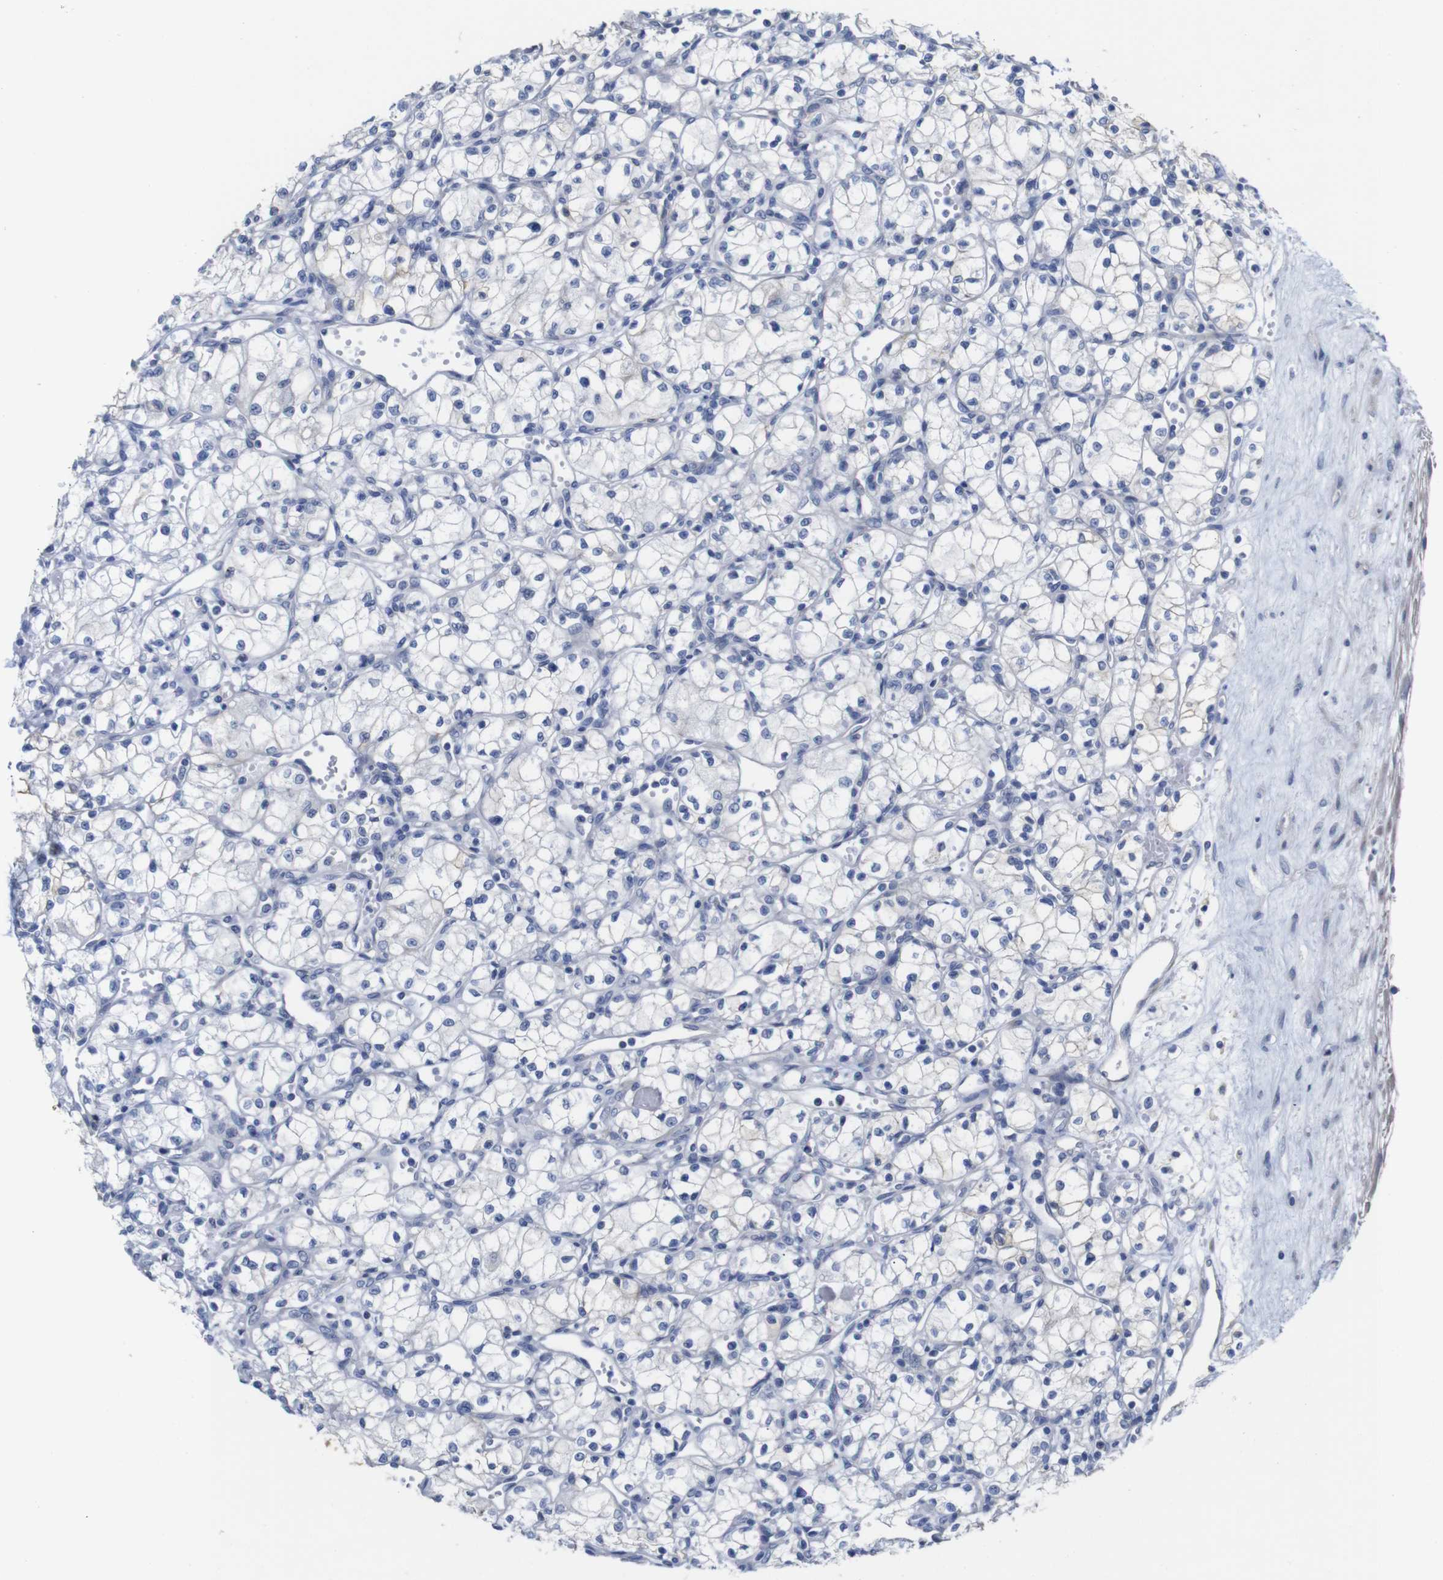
{"staining": {"intensity": "negative", "quantity": "none", "location": "none"}, "tissue": "renal cancer", "cell_type": "Tumor cells", "image_type": "cancer", "snomed": [{"axis": "morphology", "description": "Normal tissue, NOS"}, {"axis": "morphology", "description": "Adenocarcinoma, NOS"}, {"axis": "topography", "description": "Kidney"}], "caption": "The micrograph demonstrates no significant positivity in tumor cells of renal cancer. (Stains: DAB (3,3'-diaminobenzidine) IHC with hematoxylin counter stain, Microscopy: brightfield microscopy at high magnification).", "gene": "TCEAL9", "patient": {"sex": "male", "age": 59}}